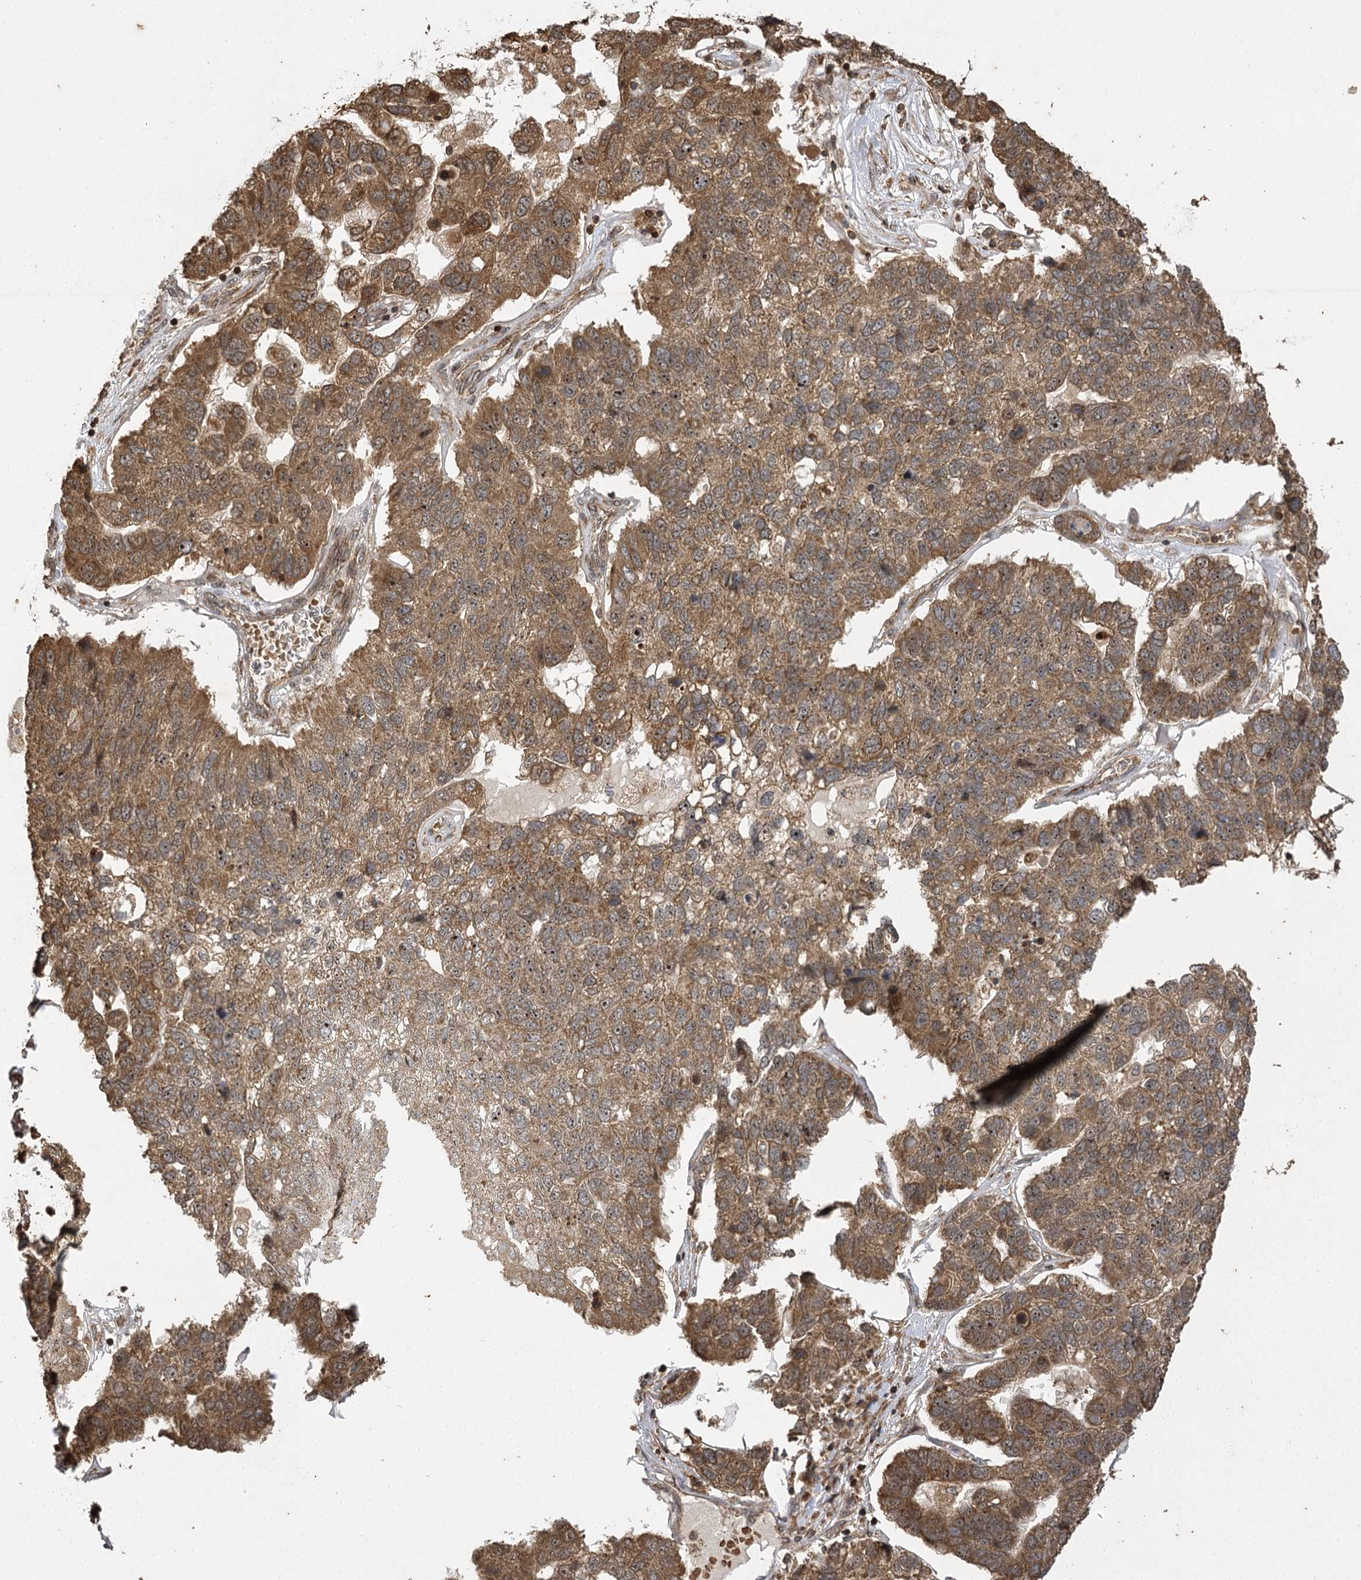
{"staining": {"intensity": "moderate", "quantity": ">75%", "location": "cytoplasmic/membranous,nuclear"}, "tissue": "pancreatic cancer", "cell_type": "Tumor cells", "image_type": "cancer", "snomed": [{"axis": "morphology", "description": "Adenocarcinoma, NOS"}, {"axis": "topography", "description": "Pancreas"}], "caption": "Human pancreatic cancer (adenocarcinoma) stained for a protein (brown) demonstrates moderate cytoplasmic/membranous and nuclear positive staining in about >75% of tumor cells.", "gene": "IL11RA", "patient": {"sex": "female", "age": 61}}